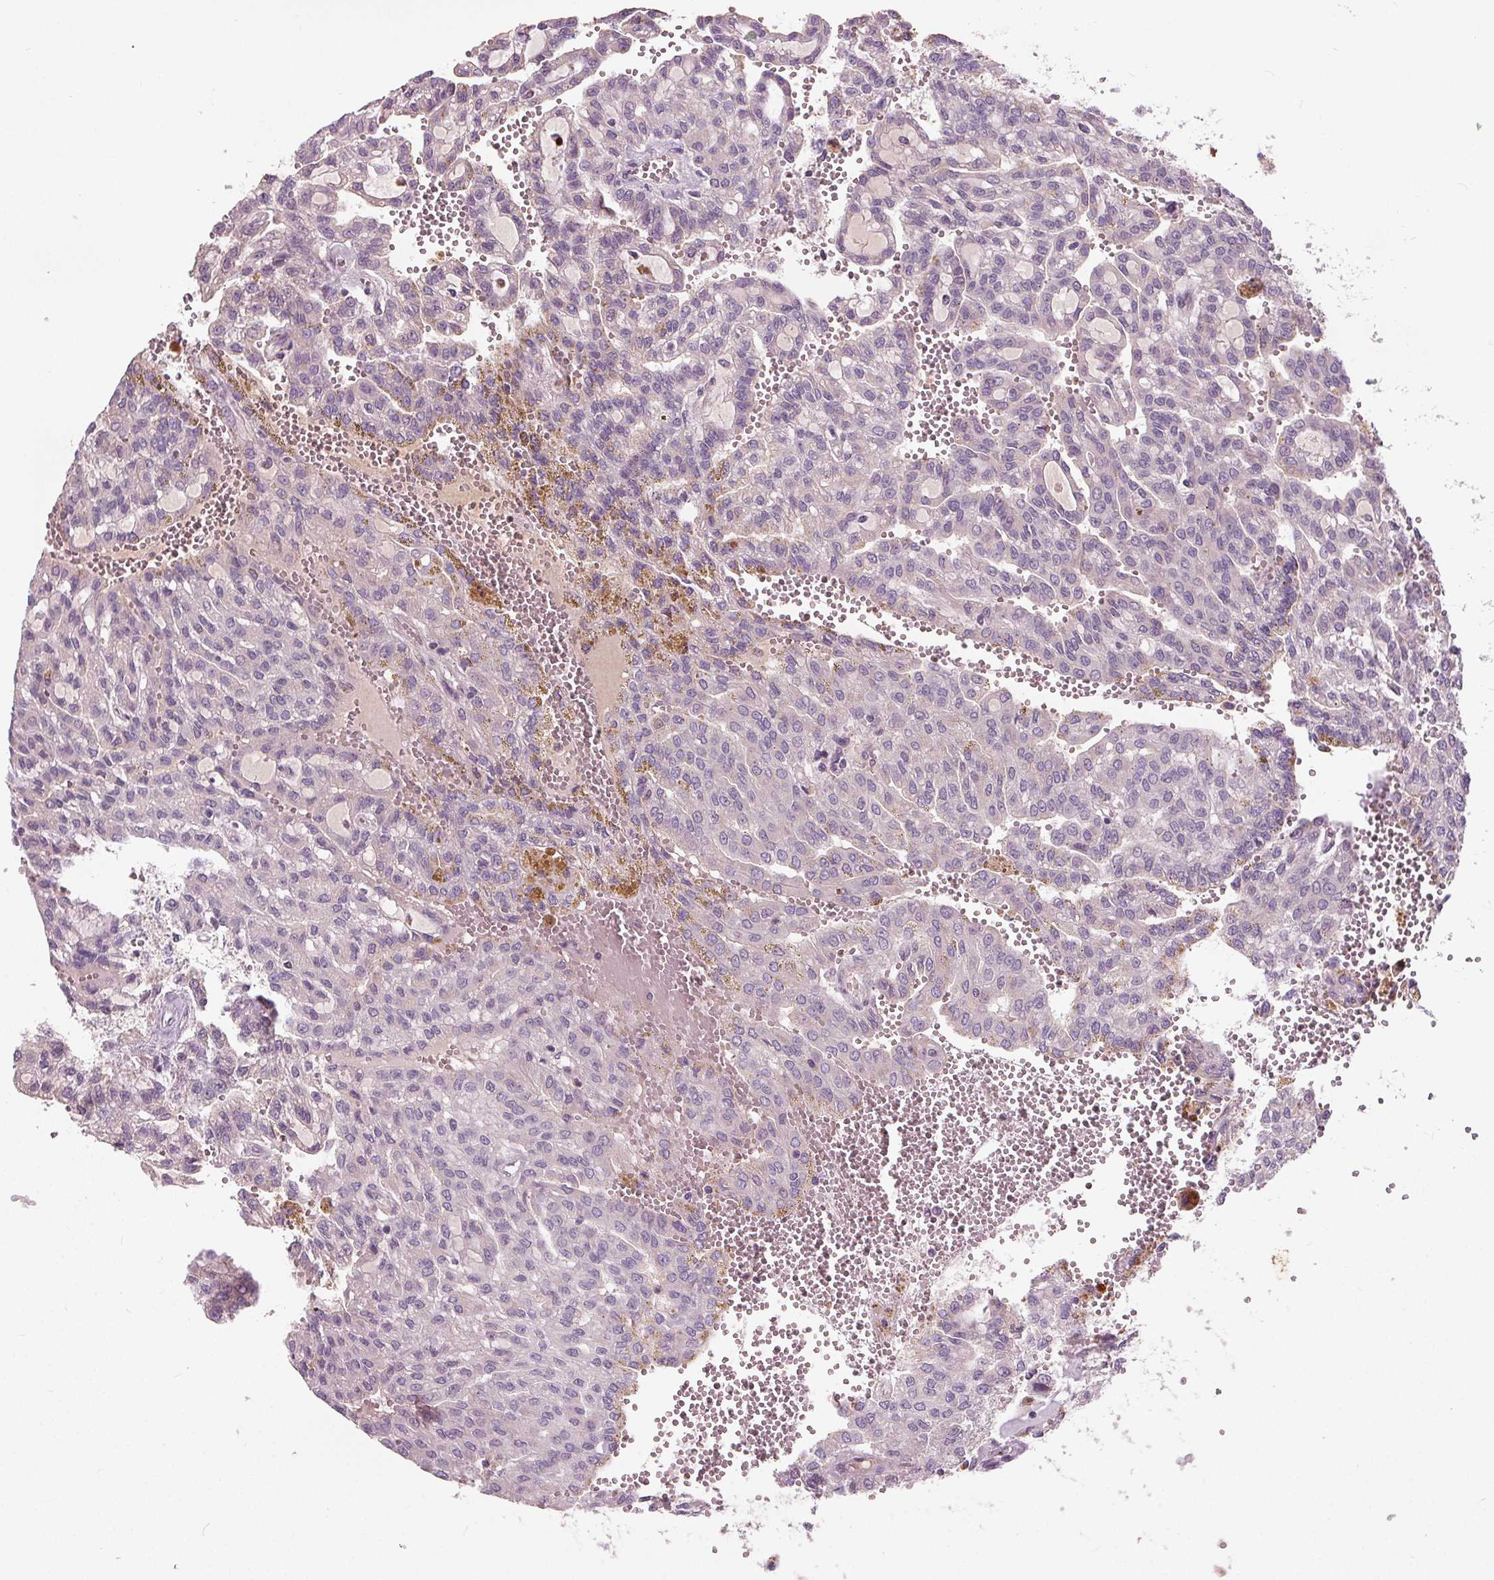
{"staining": {"intensity": "negative", "quantity": "none", "location": "none"}, "tissue": "renal cancer", "cell_type": "Tumor cells", "image_type": "cancer", "snomed": [{"axis": "morphology", "description": "Adenocarcinoma, NOS"}, {"axis": "topography", "description": "Kidney"}], "caption": "The image demonstrates no staining of tumor cells in renal cancer (adenocarcinoma). (Brightfield microscopy of DAB IHC at high magnification).", "gene": "PDGFD", "patient": {"sex": "male", "age": 63}}